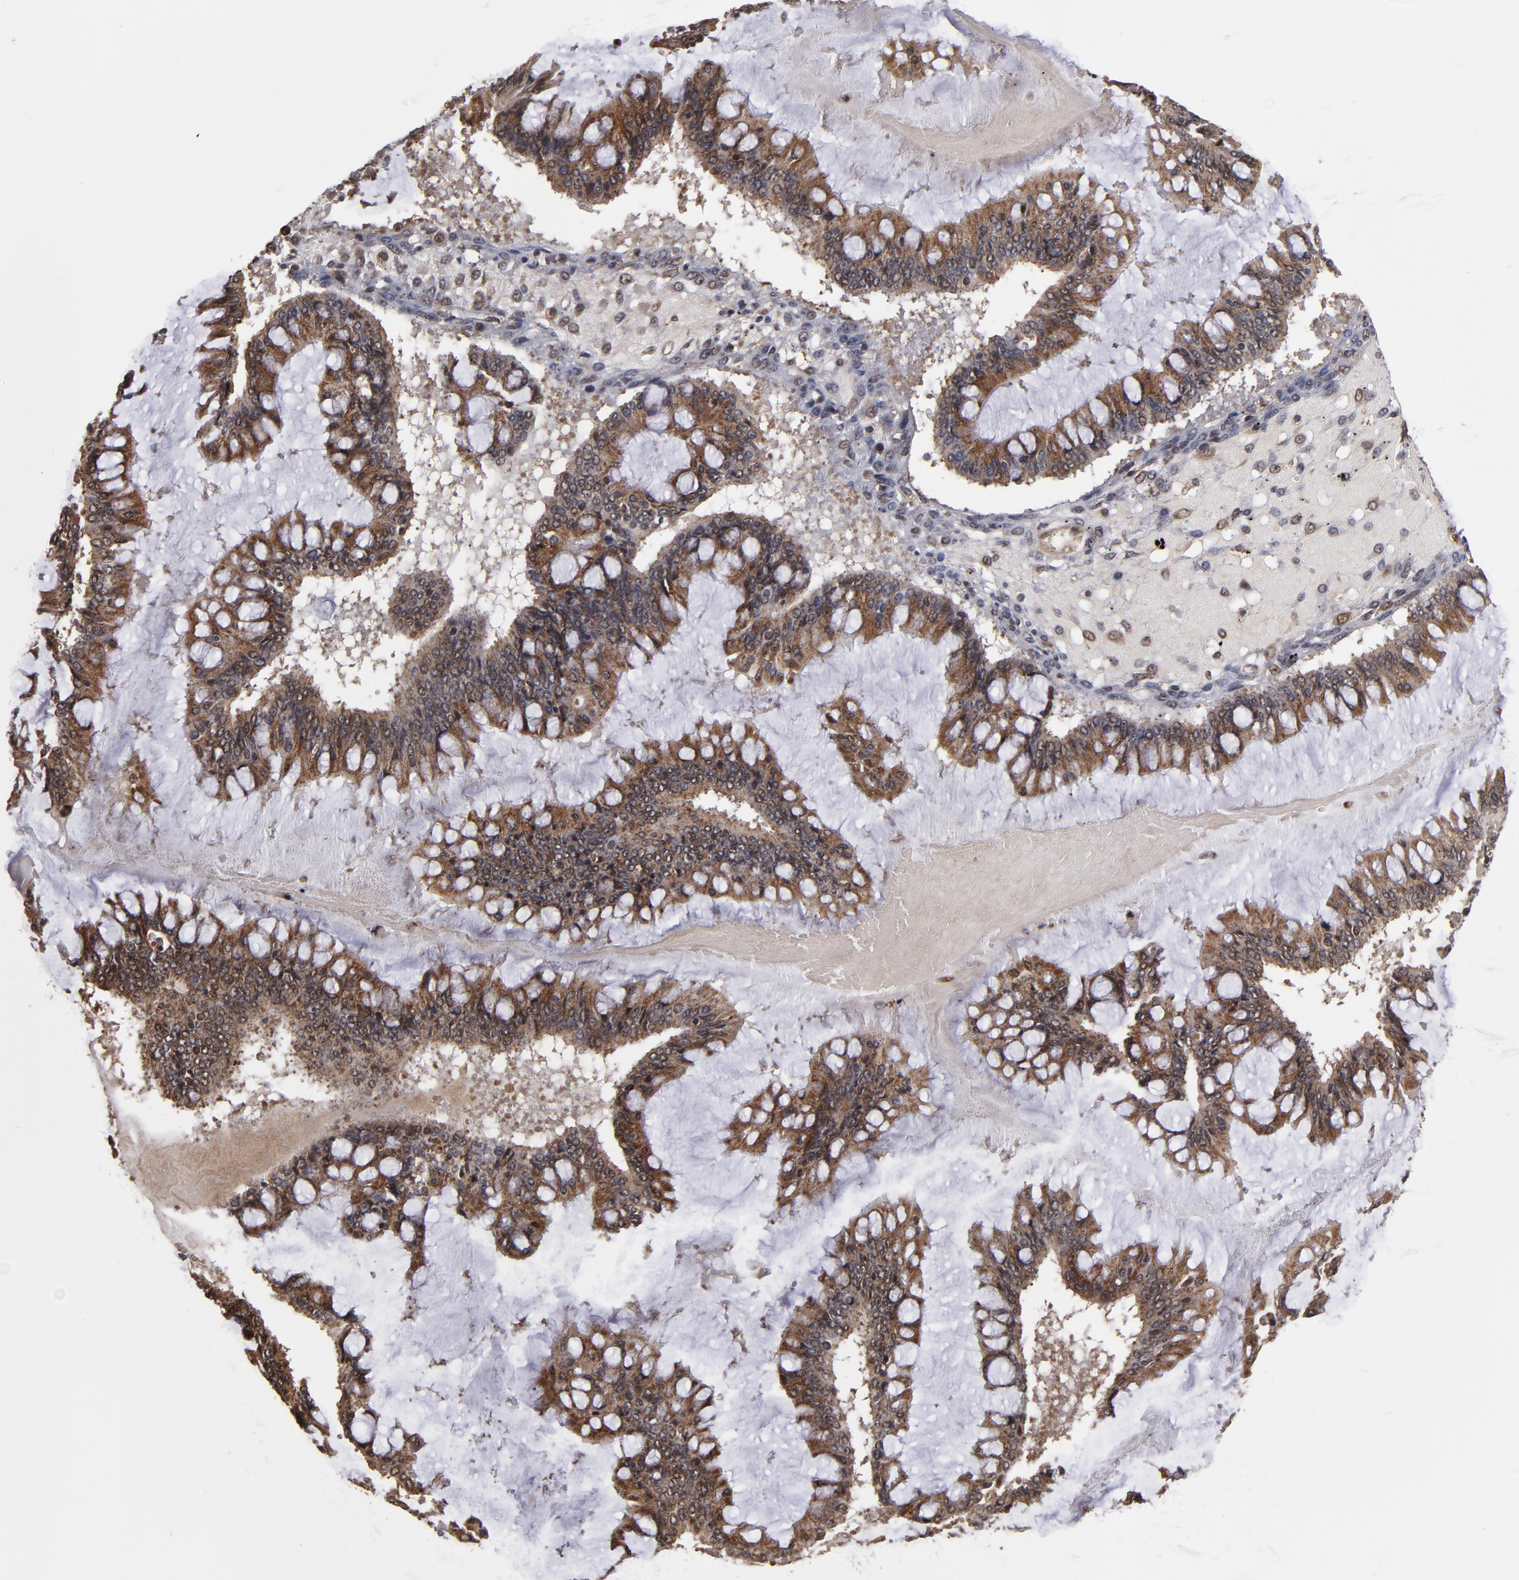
{"staining": {"intensity": "moderate", "quantity": ">75%", "location": "cytoplasmic/membranous"}, "tissue": "ovarian cancer", "cell_type": "Tumor cells", "image_type": "cancer", "snomed": [{"axis": "morphology", "description": "Cystadenocarcinoma, mucinous, NOS"}, {"axis": "topography", "description": "Ovary"}], "caption": "Tumor cells reveal medium levels of moderate cytoplasmic/membranous positivity in approximately >75% of cells in human ovarian cancer (mucinous cystadenocarcinoma). The staining is performed using DAB brown chromogen to label protein expression. The nuclei are counter-stained blue using hematoxylin.", "gene": "CUL5", "patient": {"sex": "female", "age": 73}}